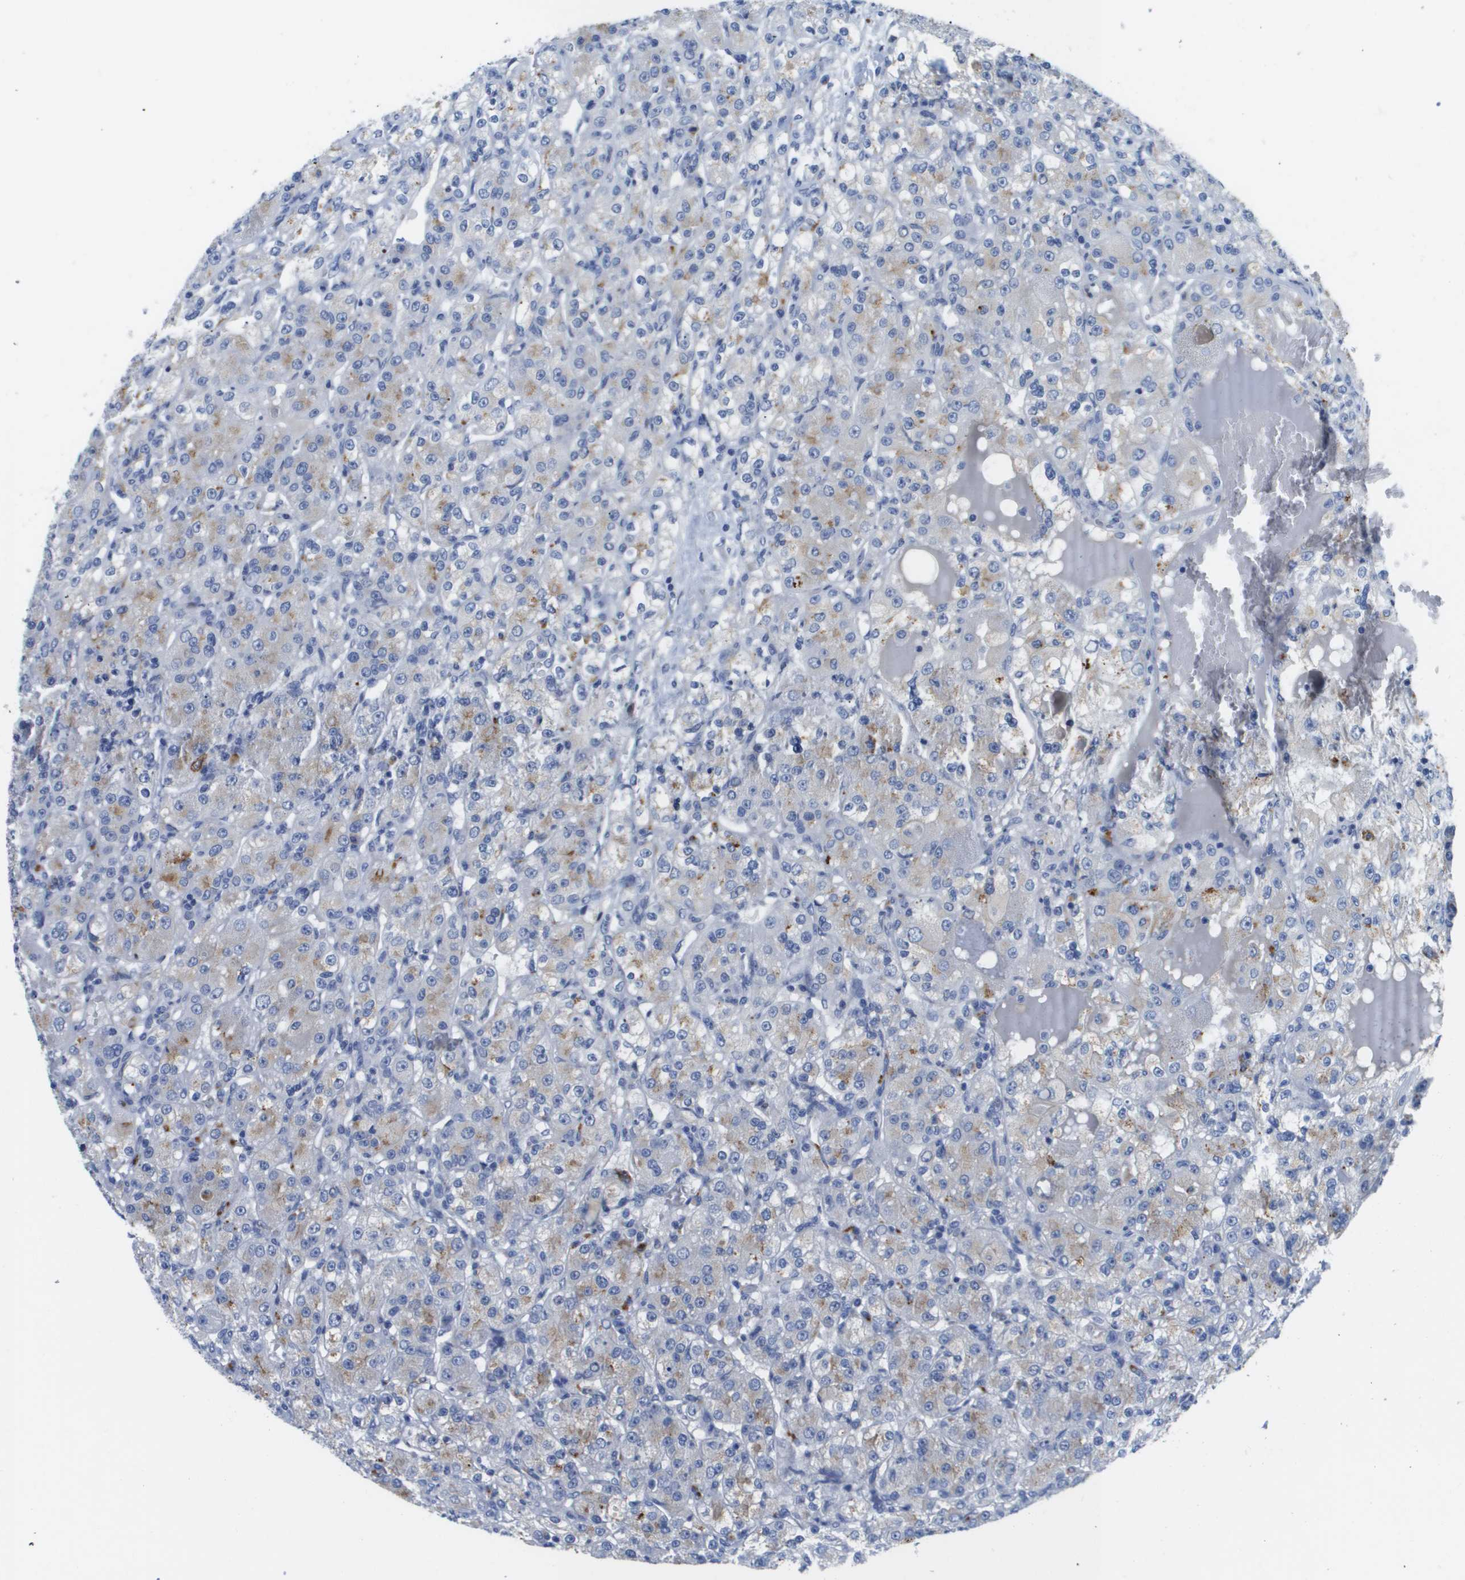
{"staining": {"intensity": "weak", "quantity": "<25%", "location": "cytoplasmic/membranous"}, "tissue": "renal cancer", "cell_type": "Tumor cells", "image_type": "cancer", "snomed": [{"axis": "morphology", "description": "Normal tissue, NOS"}, {"axis": "morphology", "description": "Adenocarcinoma, NOS"}, {"axis": "topography", "description": "Kidney"}], "caption": "Immunohistochemistry of human adenocarcinoma (renal) reveals no positivity in tumor cells.", "gene": "MS4A1", "patient": {"sex": "male", "age": 61}}